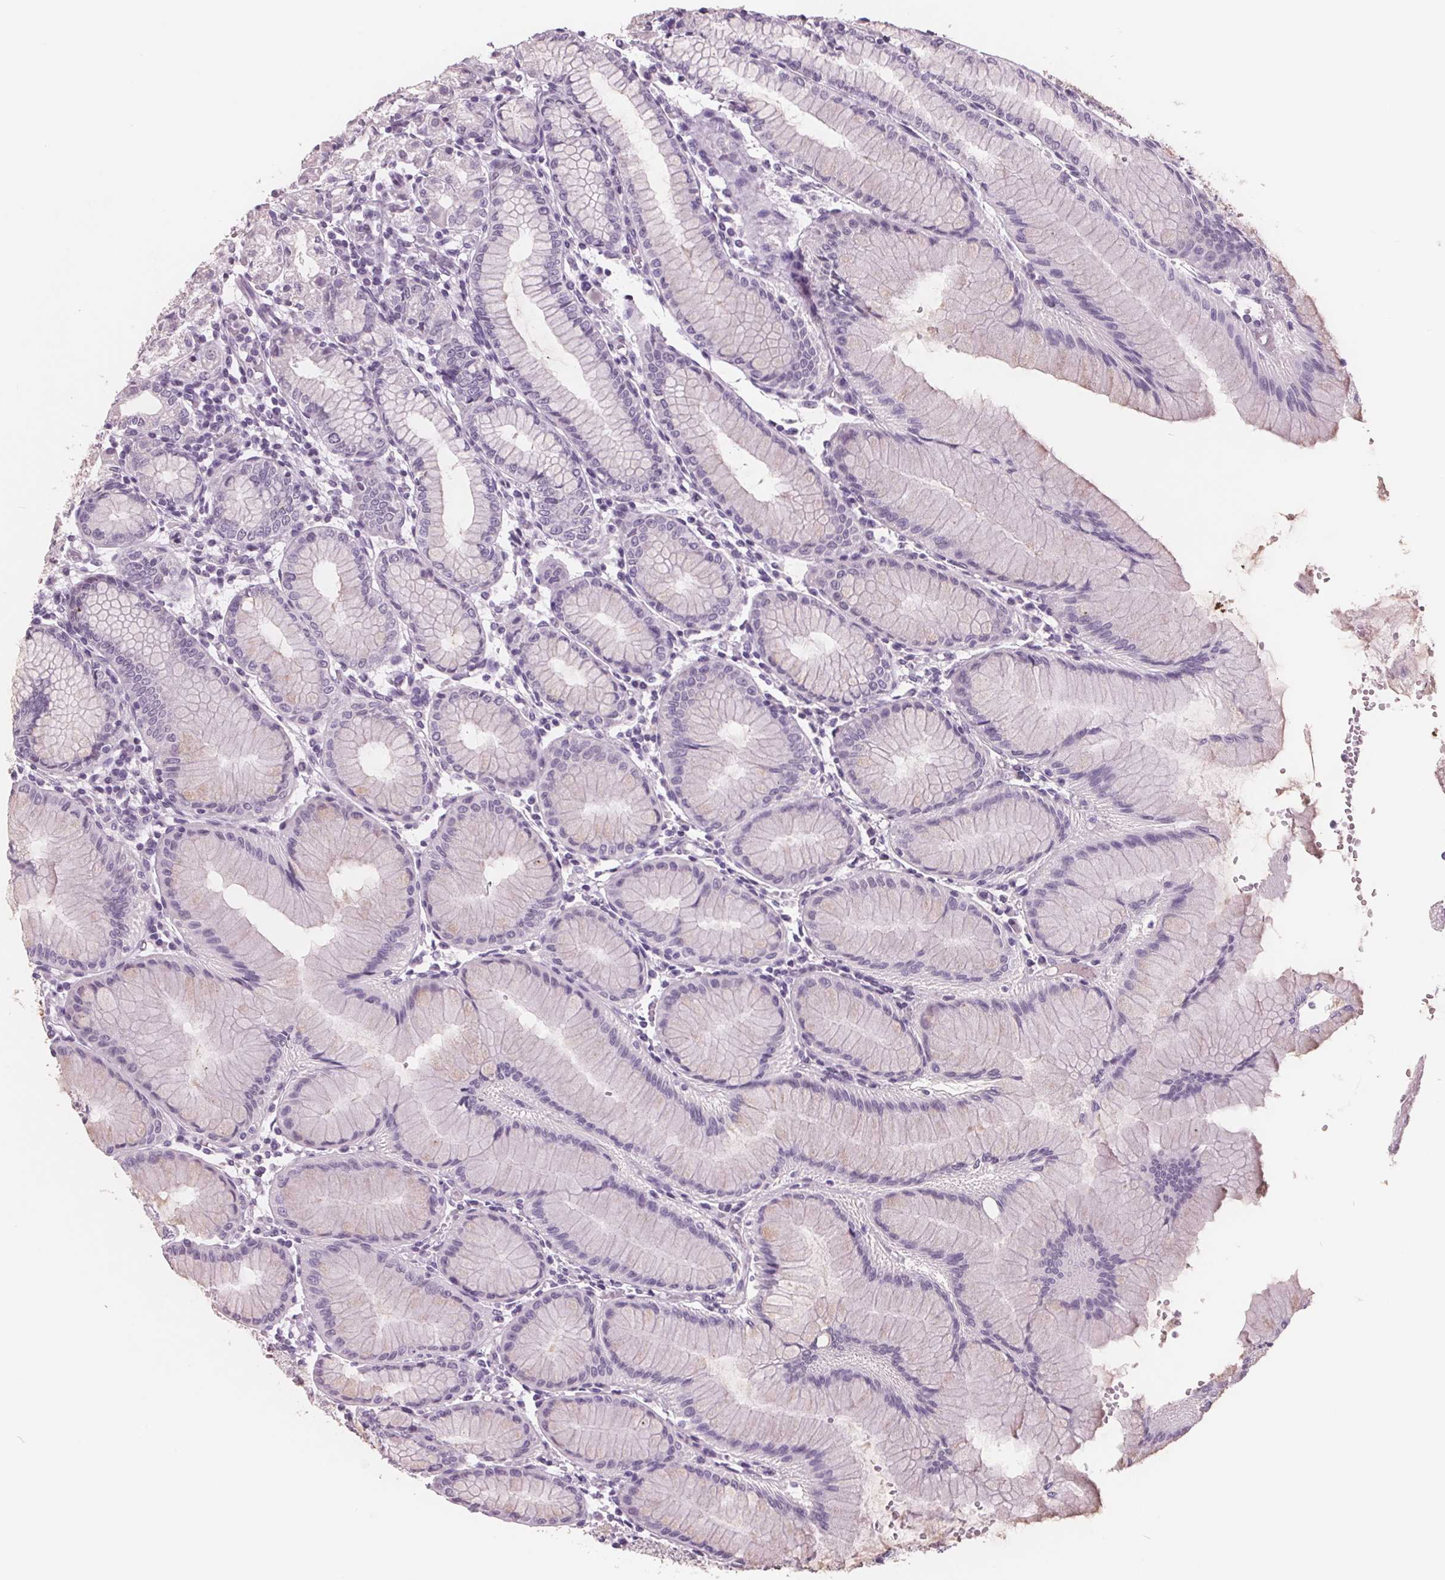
{"staining": {"intensity": "weak", "quantity": "<25%", "location": "cytoplasmic/membranous"}, "tissue": "stomach", "cell_type": "Glandular cells", "image_type": "normal", "snomed": [{"axis": "morphology", "description": "Normal tissue, NOS"}, {"axis": "topography", "description": "Skeletal muscle"}, {"axis": "topography", "description": "Stomach"}], "caption": "DAB (3,3'-diaminobenzidine) immunohistochemical staining of benign human stomach reveals no significant expression in glandular cells. The staining is performed using DAB brown chromogen with nuclei counter-stained in using hematoxylin.", "gene": "AMBP", "patient": {"sex": "female", "age": 57}}